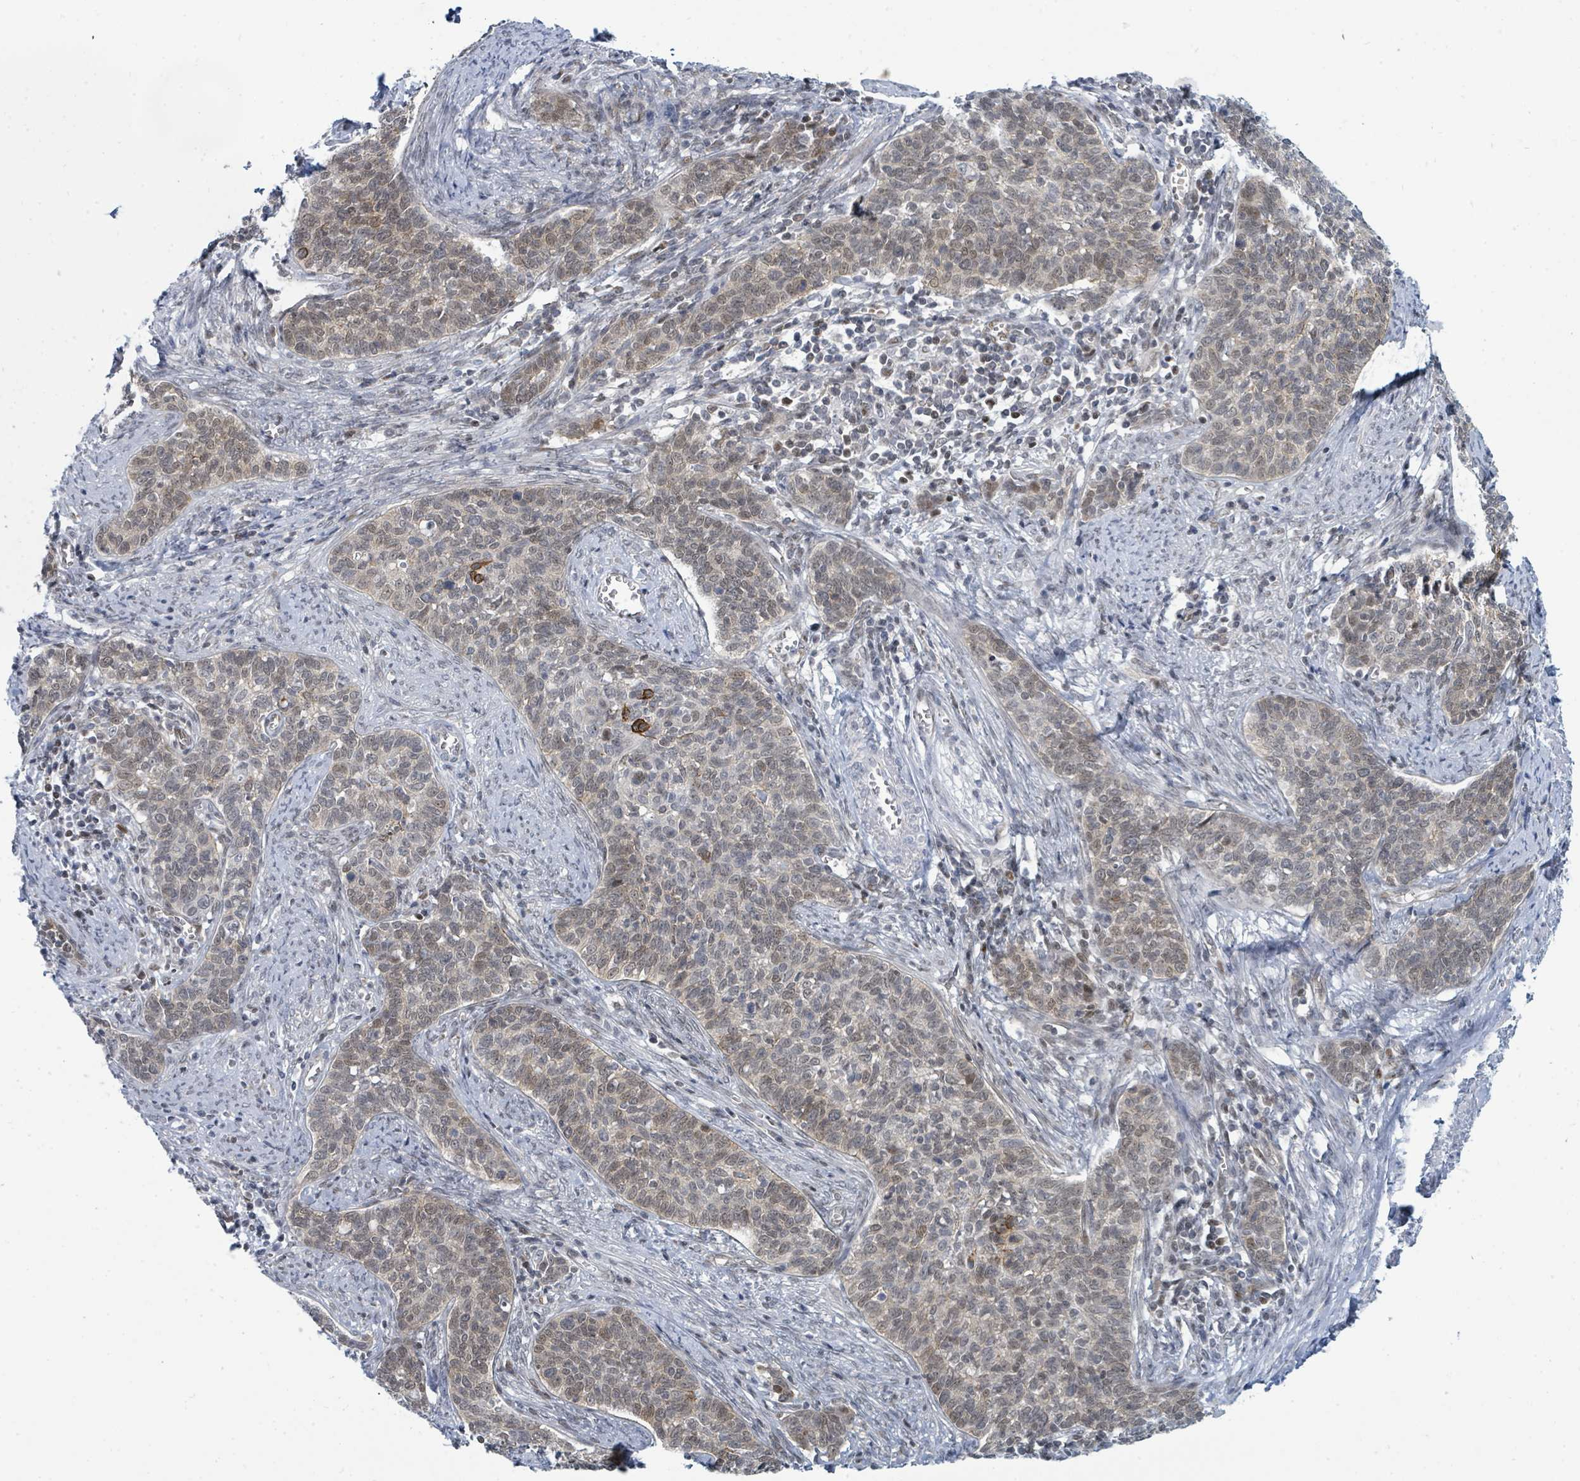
{"staining": {"intensity": "weak", "quantity": "25%-75%", "location": "cytoplasmic/membranous,nuclear"}, "tissue": "cervical cancer", "cell_type": "Tumor cells", "image_type": "cancer", "snomed": [{"axis": "morphology", "description": "Squamous cell carcinoma, NOS"}, {"axis": "topography", "description": "Cervix"}], "caption": "IHC (DAB) staining of human cervical cancer exhibits weak cytoplasmic/membranous and nuclear protein positivity in about 25%-75% of tumor cells. The protein of interest is stained brown, and the nuclei are stained in blue (DAB IHC with brightfield microscopy, high magnification).", "gene": "SUMO4", "patient": {"sex": "female", "age": 39}}